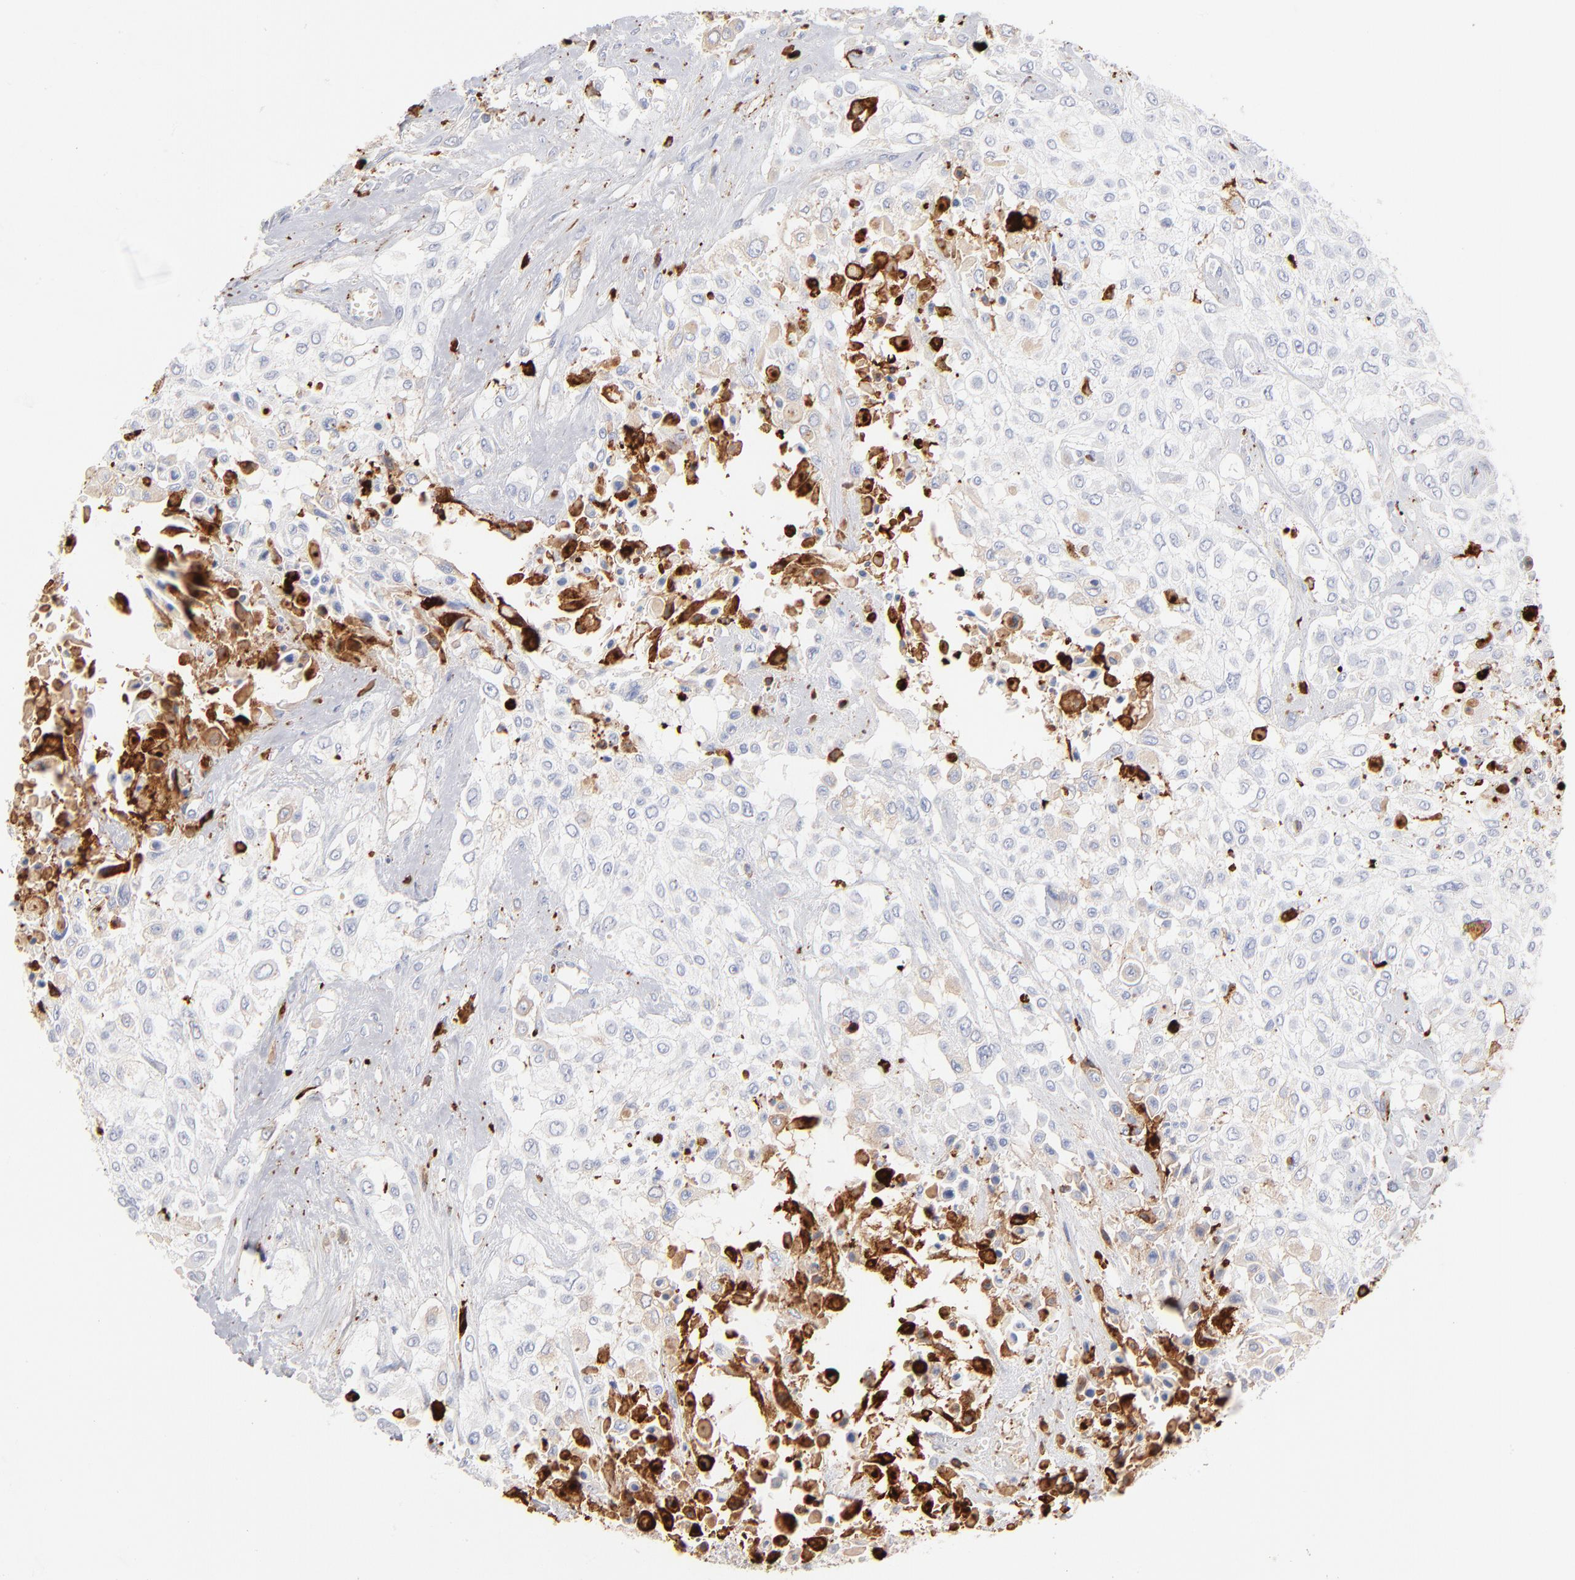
{"staining": {"intensity": "negative", "quantity": "none", "location": "none"}, "tissue": "urothelial cancer", "cell_type": "Tumor cells", "image_type": "cancer", "snomed": [{"axis": "morphology", "description": "Urothelial carcinoma, High grade"}, {"axis": "topography", "description": "Urinary bladder"}], "caption": "IHC histopathology image of neoplastic tissue: urothelial cancer stained with DAB (3,3'-diaminobenzidine) shows no significant protein staining in tumor cells. (Stains: DAB (3,3'-diaminobenzidine) IHC with hematoxylin counter stain, Microscopy: brightfield microscopy at high magnification).", "gene": "APOH", "patient": {"sex": "male", "age": 57}}